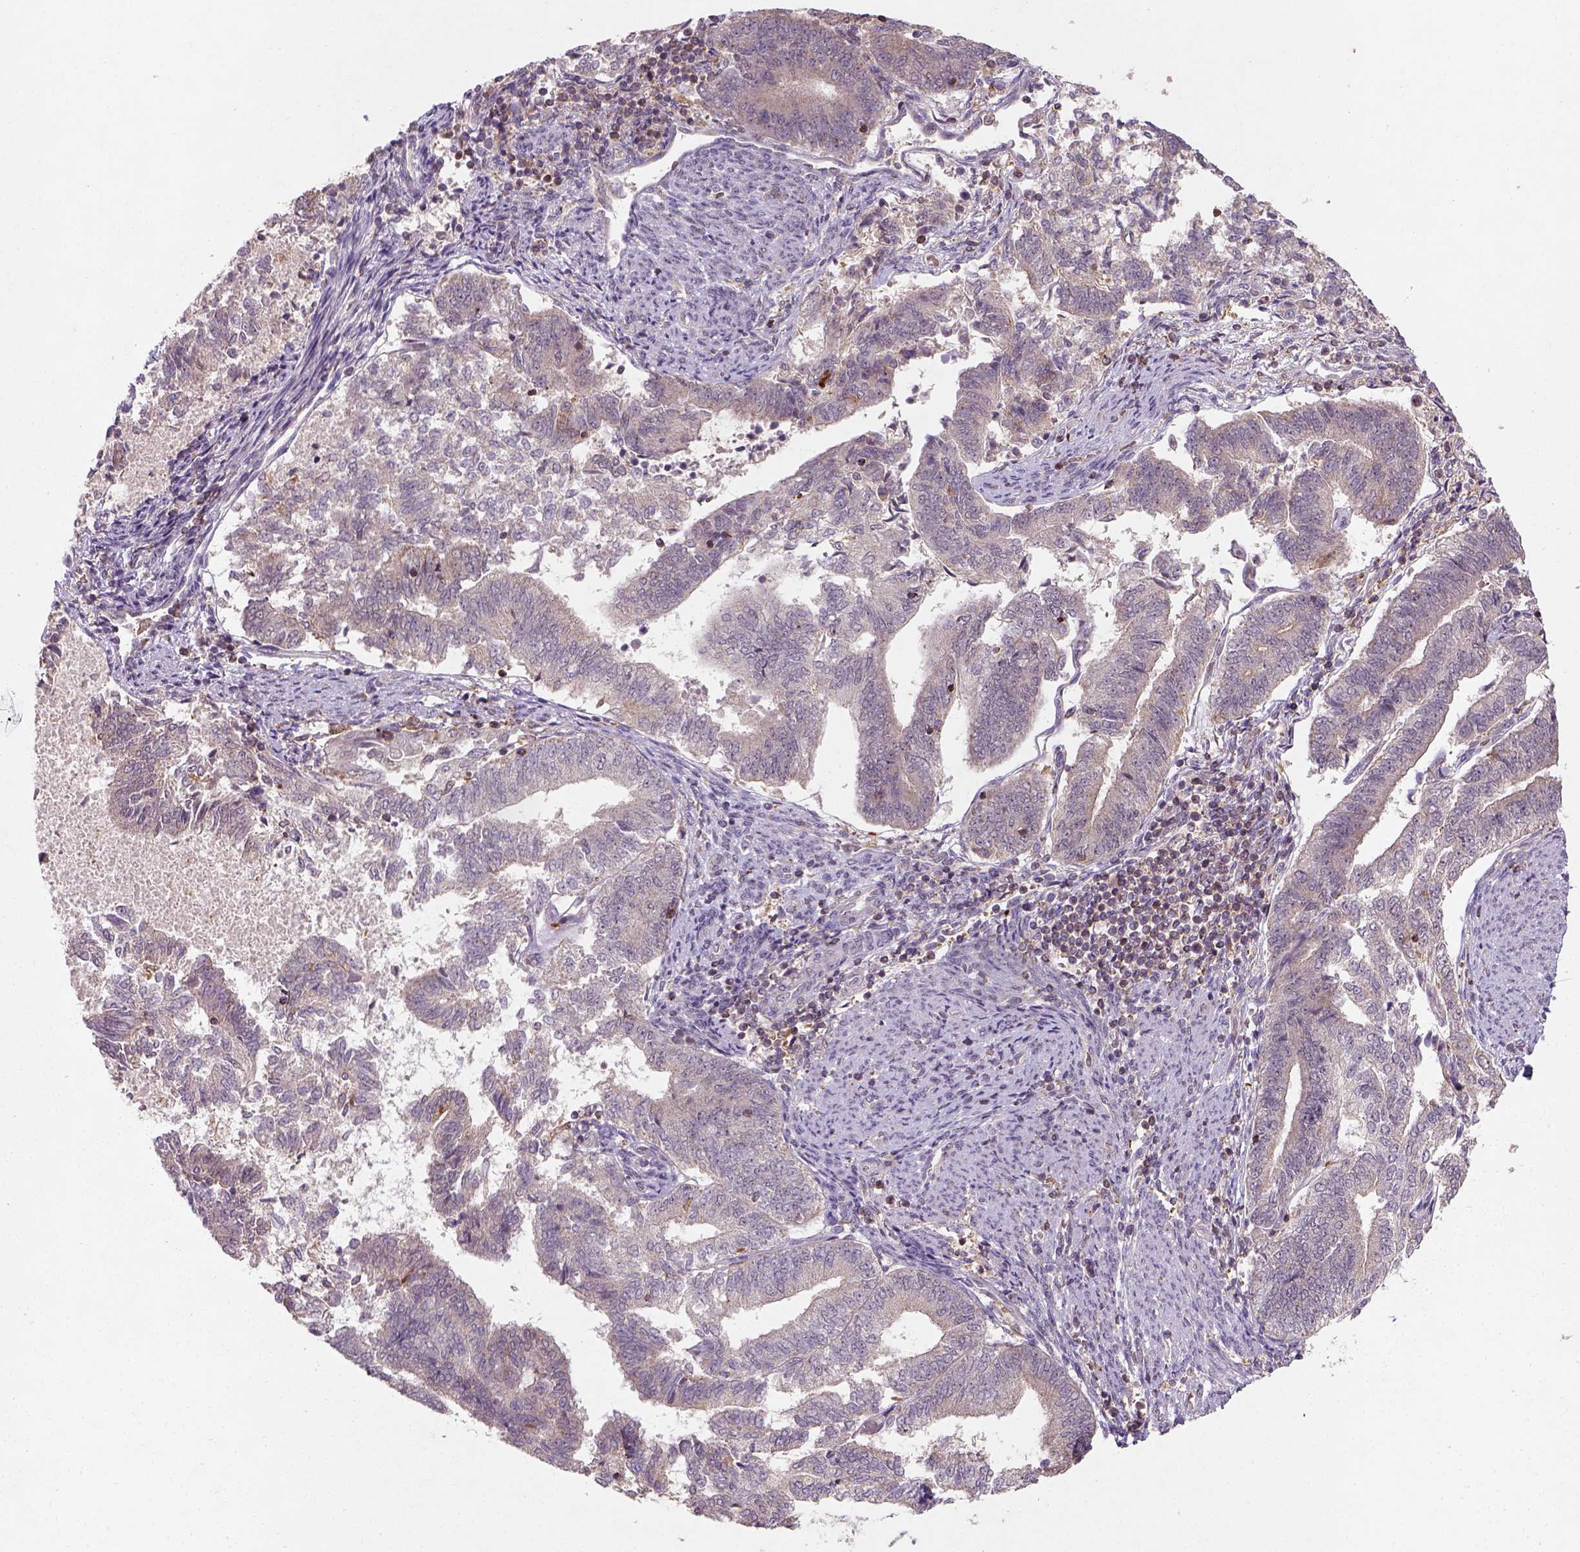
{"staining": {"intensity": "weak", "quantity": ">75%", "location": "cytoplasmic/membranous"}, "tissue": "endometrial cancer", "cell_type": "Tumor cells", "image_type": "cancer", "snomed": [{"axis": "morphology", "description": "Adenocarcinoma, NOS"}, {"axis": "topography", "description": "Endometrium"}], "caption": "Endometrial cancer stained for a protein (brown) shows weak cytoplasmic/membranous positive positivity in approximately >75% of tumor cells.", "gene": "CAMKK1", "patient": {"sex": "female", "age": 65}}